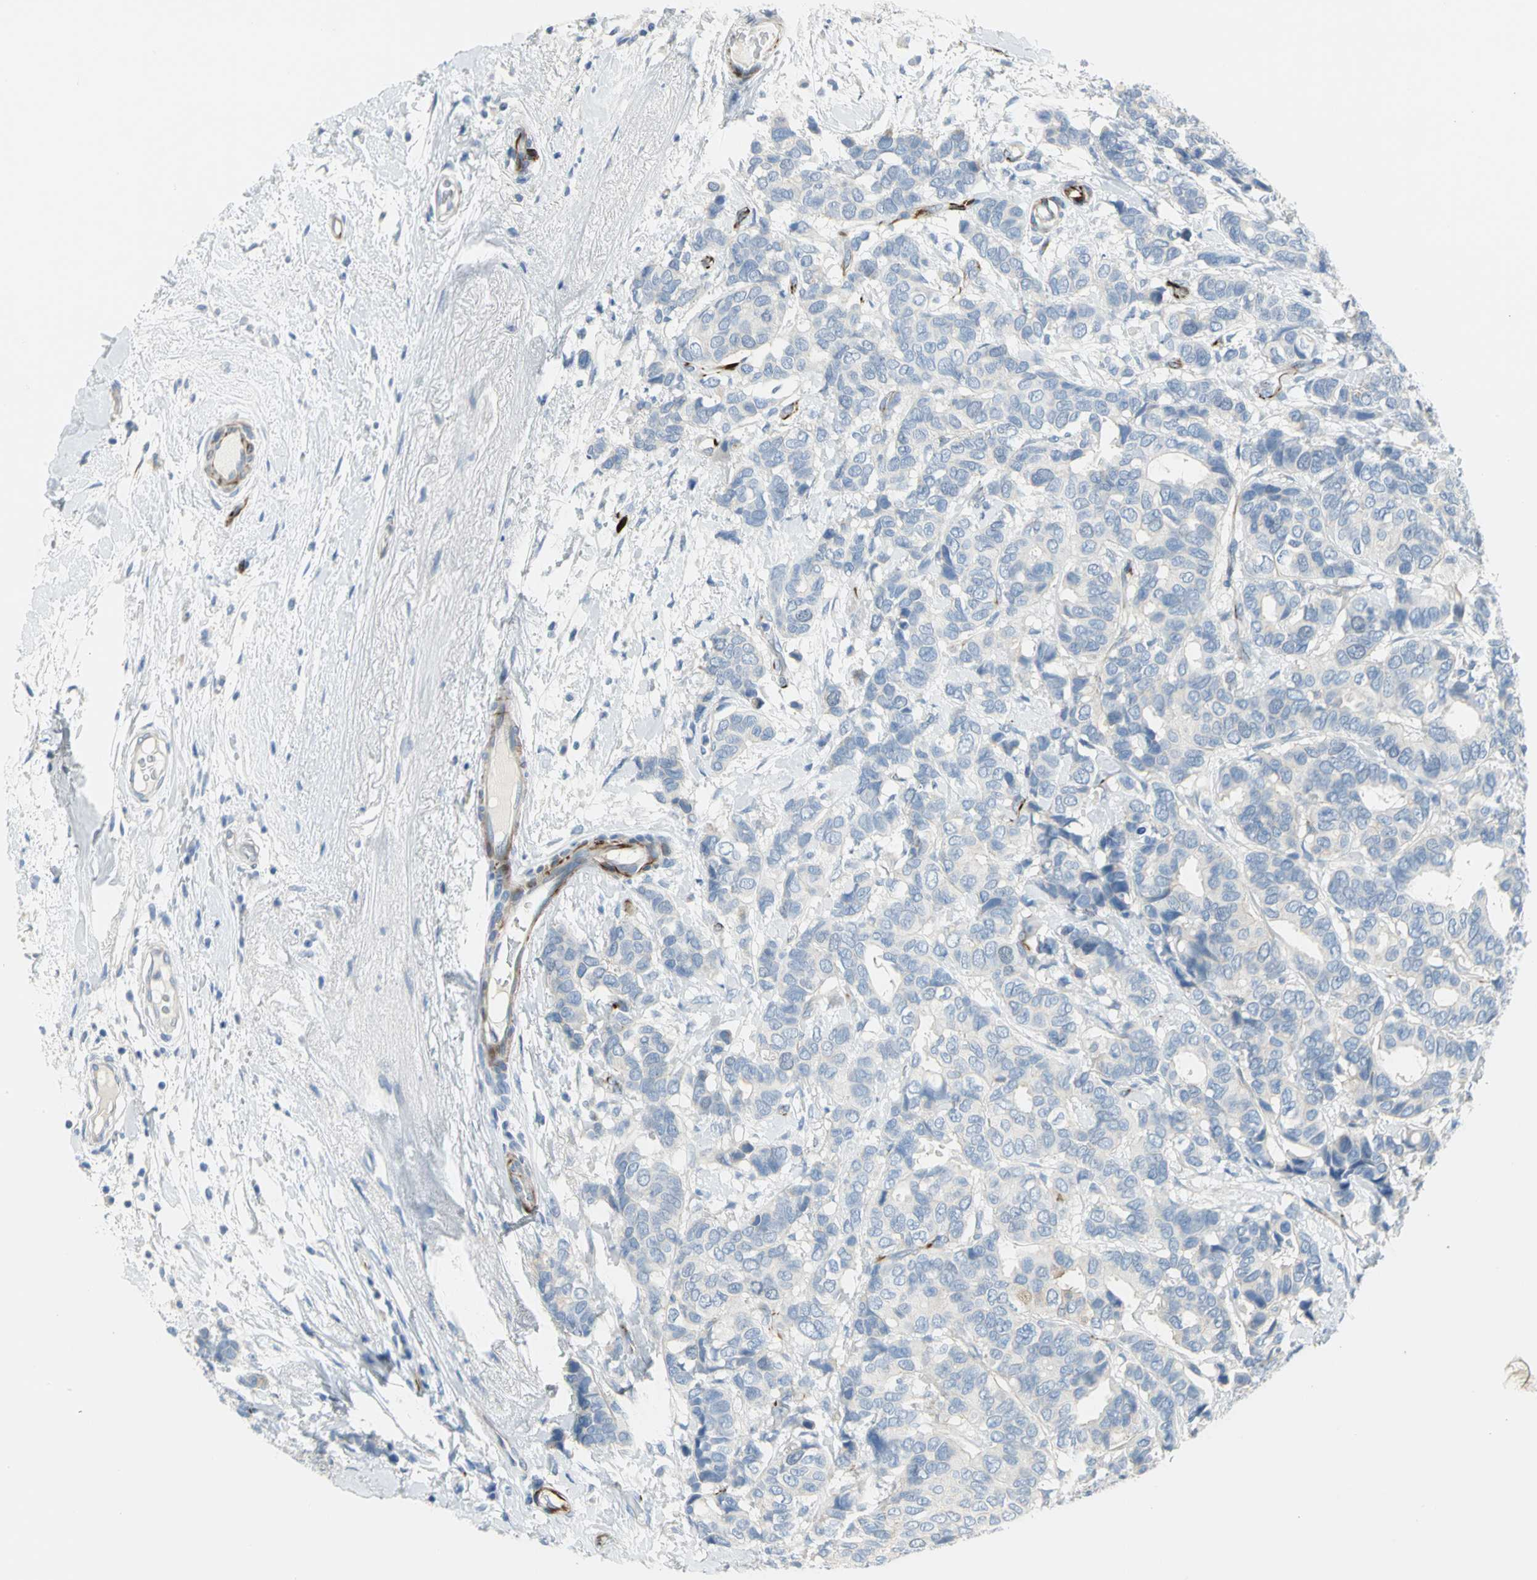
{"staining": {"intensity": "negative", "quantity": "none", "location": "none"}, "tissue": "breast cancer", "cell_type": "Tumor cells", "image_type": "cancer", "snomed": [{"axis": "morphology", "description": "Duct carcinoma"}, {"axis": "topography", "description": "Breast"}], "caption": "An immunohistochemistry photomicrograph of infiltrating ductal carcinoma (breast) is shown. There is no staining in tumor cells of infiltrating ductal carcinoma (breast).", "gene": "ALOX15", "patient": {"sex": "female", "age": 87}}